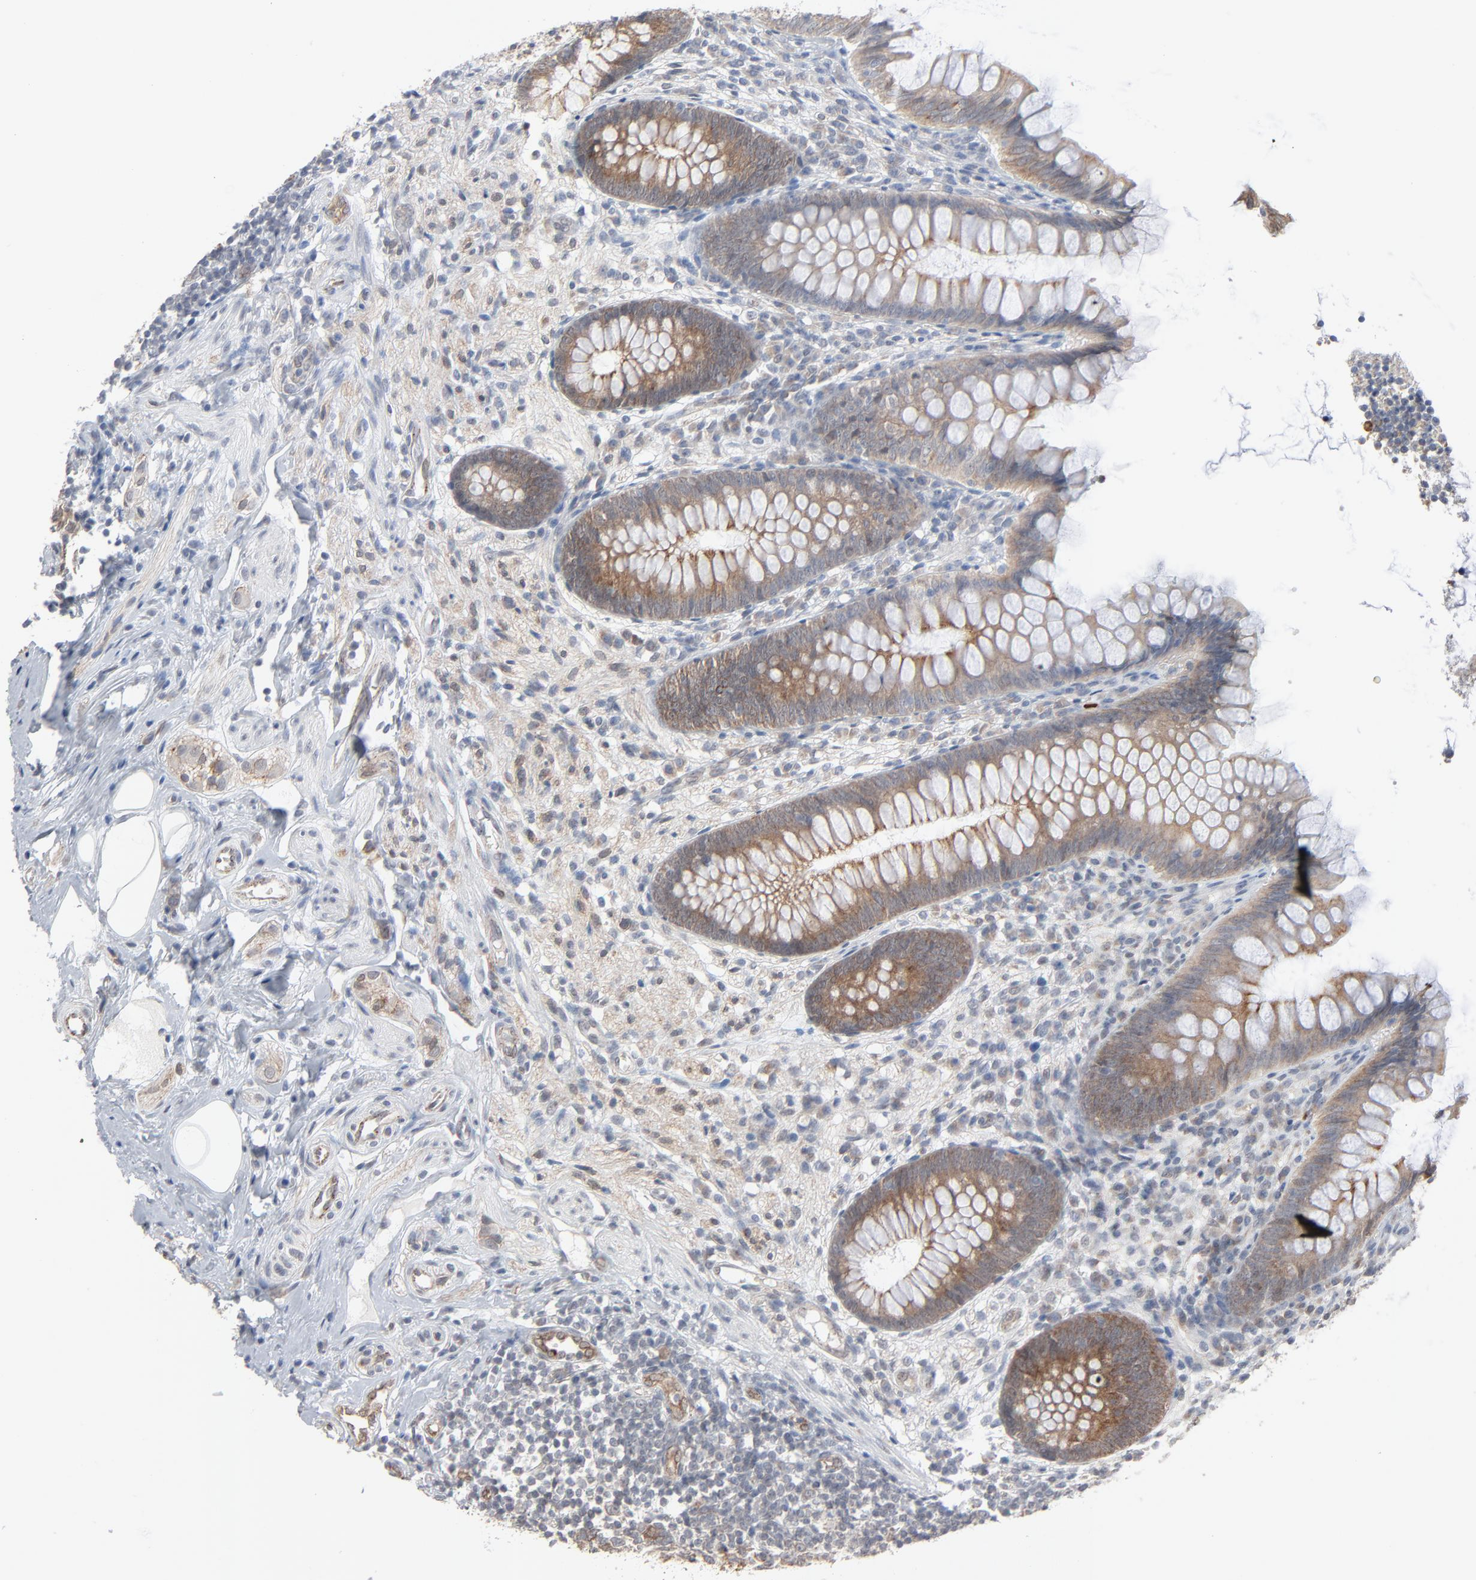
{"staining": {"intensity": "moderate", "quantity": ">75%", "location": "cytoplasmic/membranous"}, "tissue": "appendix", "cell_type": "Glandular cells", "image_type": "normal", "snomed": [{"axis": "morphology", "description": "Normal tissue, NOS"}, {"axis": "topography", "description": "Appendix"}], "caption": "This histopathology image reveals immunohistochemistry staining of benign human appendix, with medium moderate cytoplasmic/membranous staining in approximately >75% of glandular cells.", "gene": "ITPR3", "patient": {"sex": "female", "age": 66}}